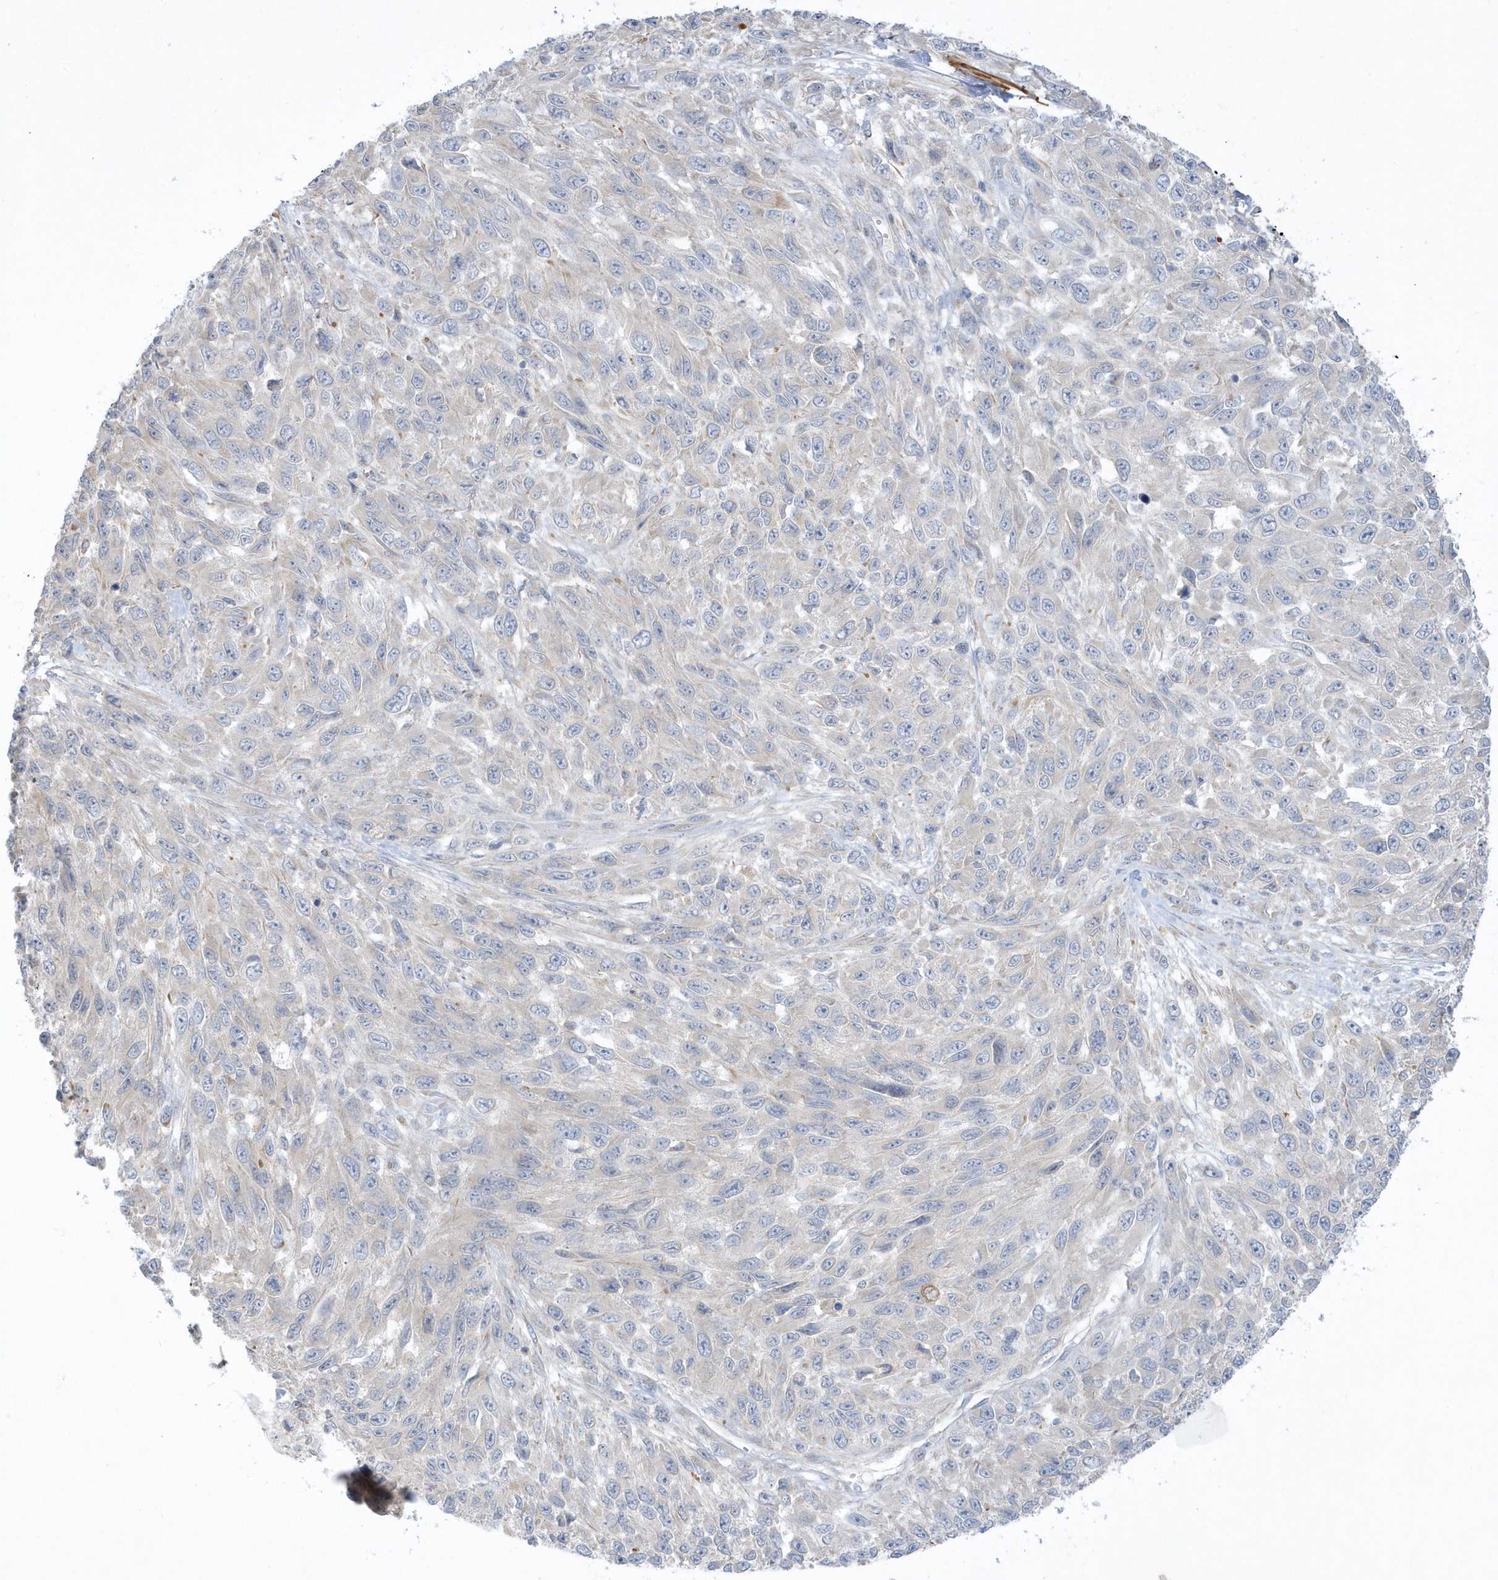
{"staining": {"intensity": "negative", "quantity": "none", "location": "none"}, "tissue": "melanoma", "cell_type": "Tumor cells", "image_type": "cancer", "snomed": [{"axis": "morphology", "description": "Malignant melanoma, NOS"}, {"axis": "topography", "description": "Skin"}], "caption": "There is no significant expression in tumor cells of melanoma.", "gene": "THADA", "patient": {"sex": "female", "age": 96}}